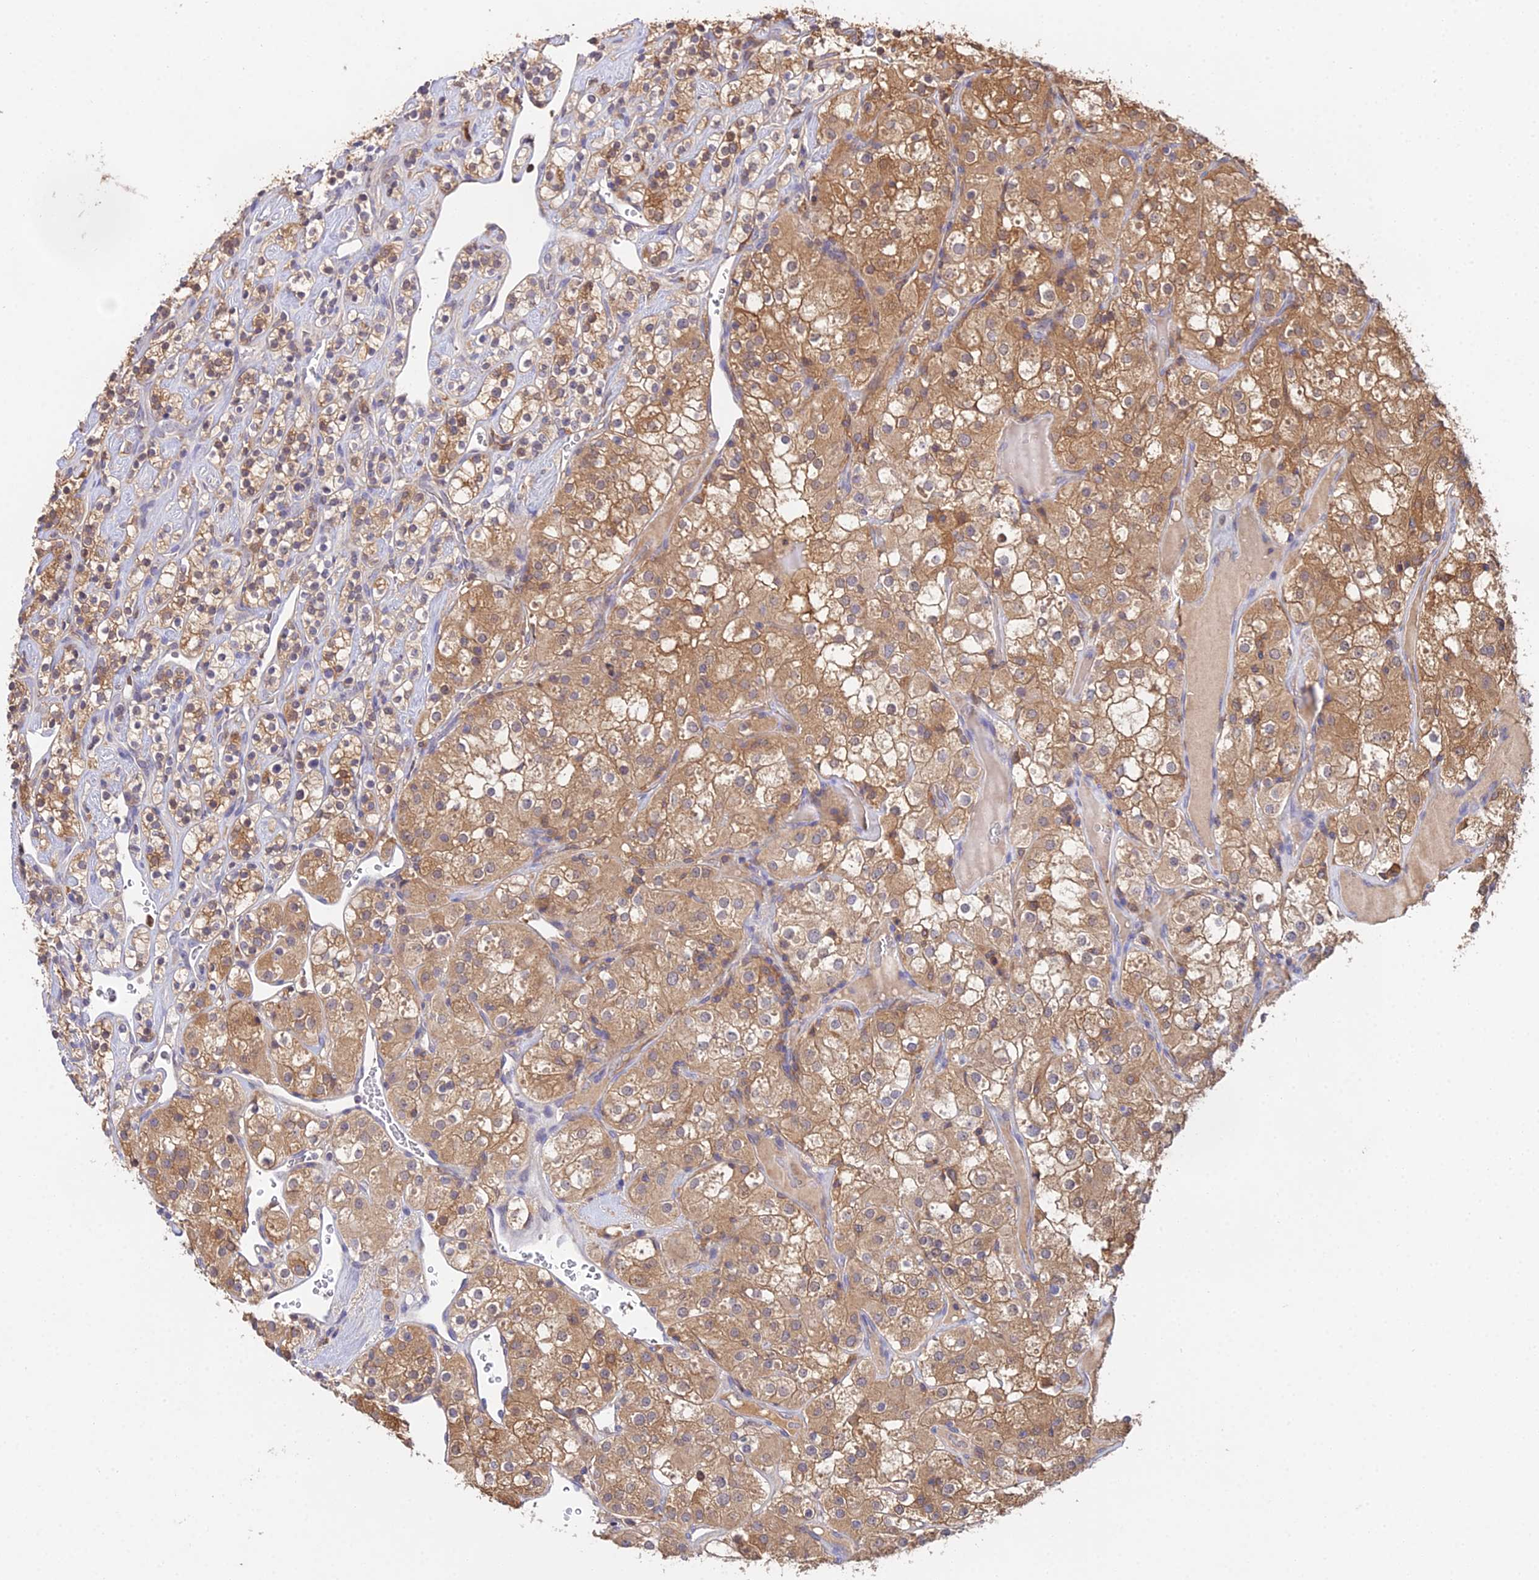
{"staining": {"intensity": "moderate", "quantity": ">75%", "location": "cytoplasmic/membranous"}, "tissue": "renal cancer", "cell_type": "Tumor cells", "image_type": "cancer", "snomed": [{"axis": "morphology", "description": "Adenocarcinoma, NOS"}, {"axis": "topography", "description": "Kidney"}], "caption": "Protein analysis of renal cancer (adenocarcinoma) tissue demonstrates moderate cytoplasmic/membranous positivity in approximately >75% of tumor cells.", "gene": "FBP1", "patient": {"sex": "male", "age": 77}}